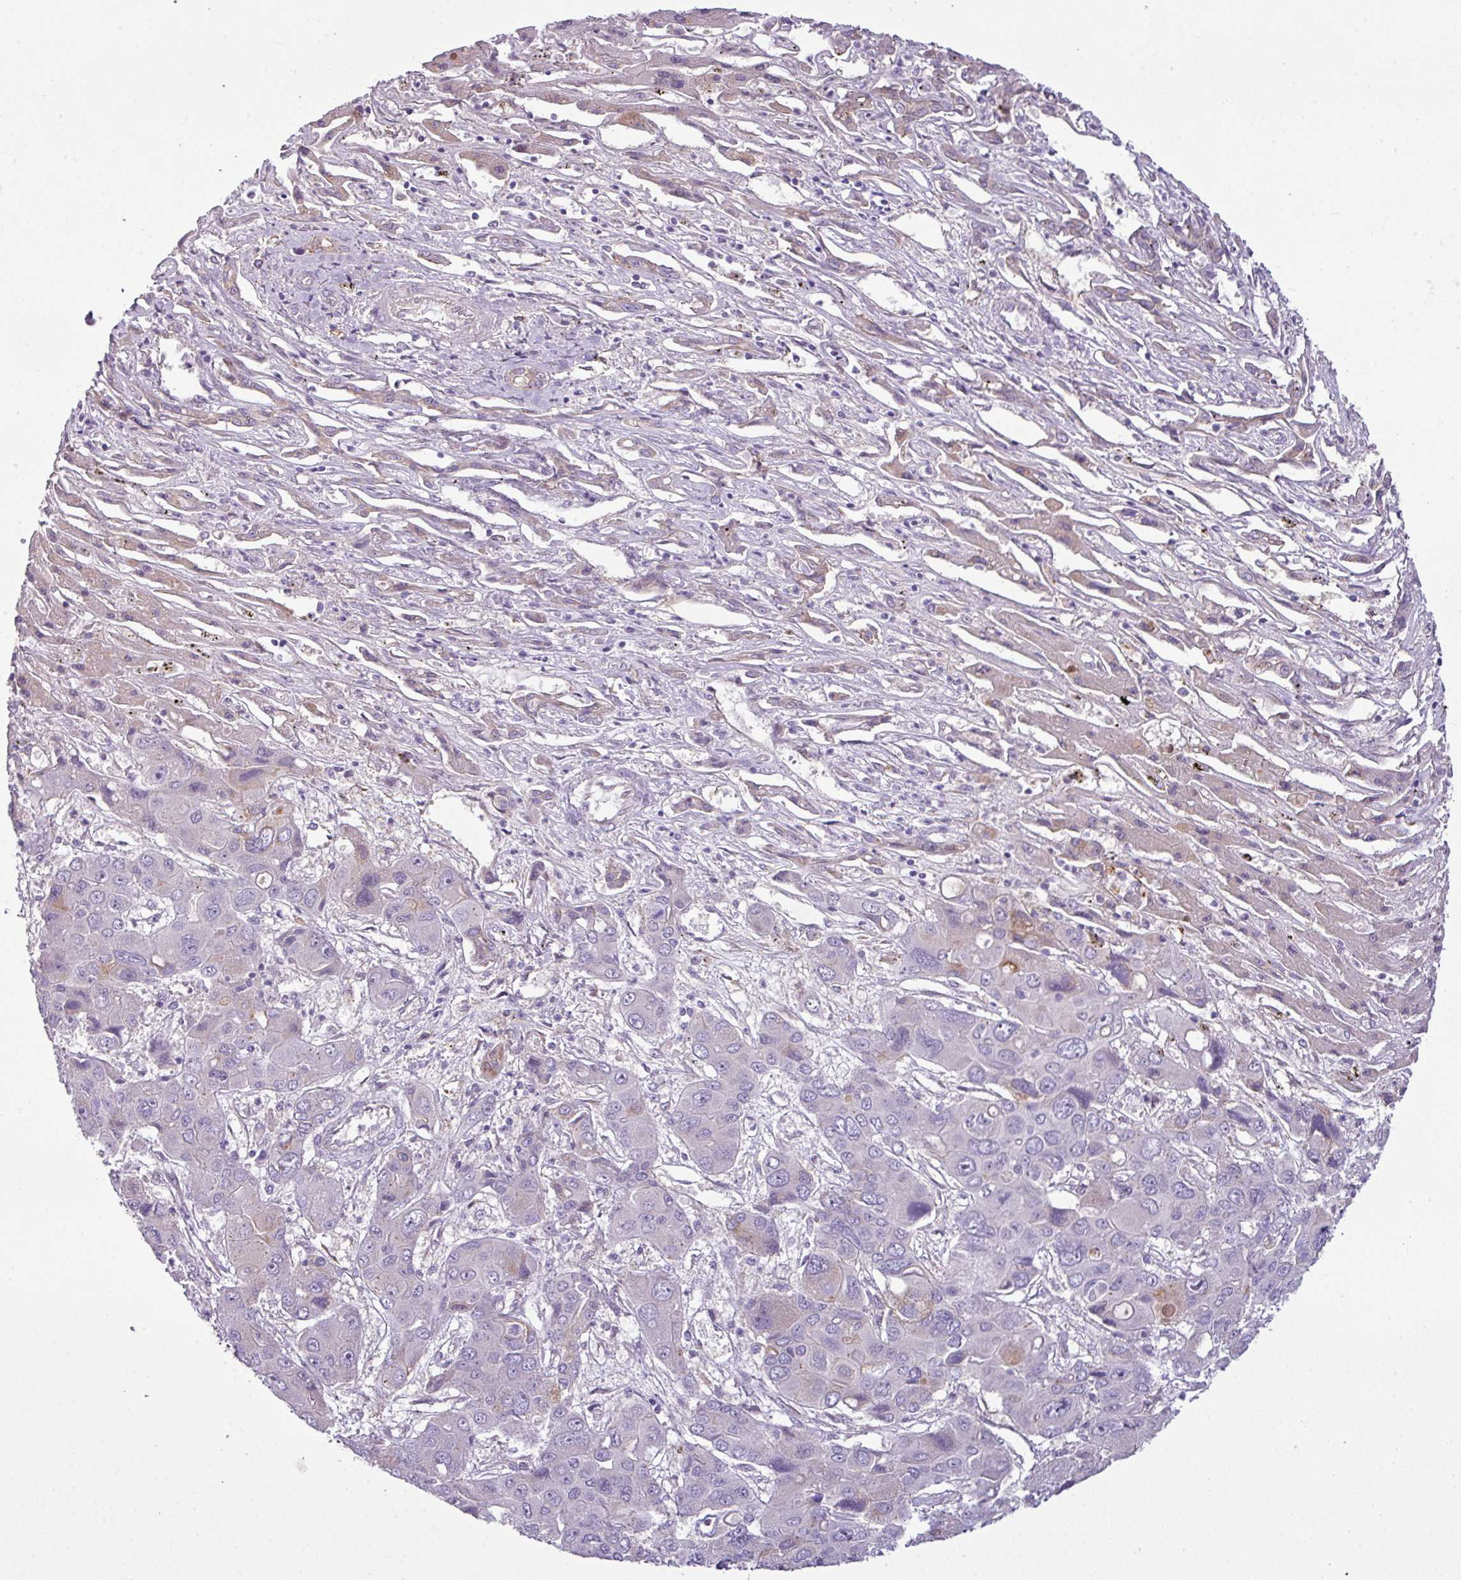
{"staining": {"intensity": "negative", "quantity": "none", "location": "none"}, "tissue": "liver cancer", "cell_type": "Tumor cells", "image_type": "cancer", "snomed": [{"axis": "morphology", "description": "Cholangiocarcinoma"}, {"axis": "topography", "description": "Liver"}], "caption": "Immunohistochemistry (IHC) photomicrograph of neoplastic tissue: human liver cancer (cholangiocarcinoma) stained with DAB (3,3'-diaminobenzidine) reveals no significant protein staining in tumor cells. The staining is performed using DAB brown chromogen with nuclei counter-stained in using hematoxylin.", "gene": "TMEM178B", "patient": {"sex": "male", "age": 67}}